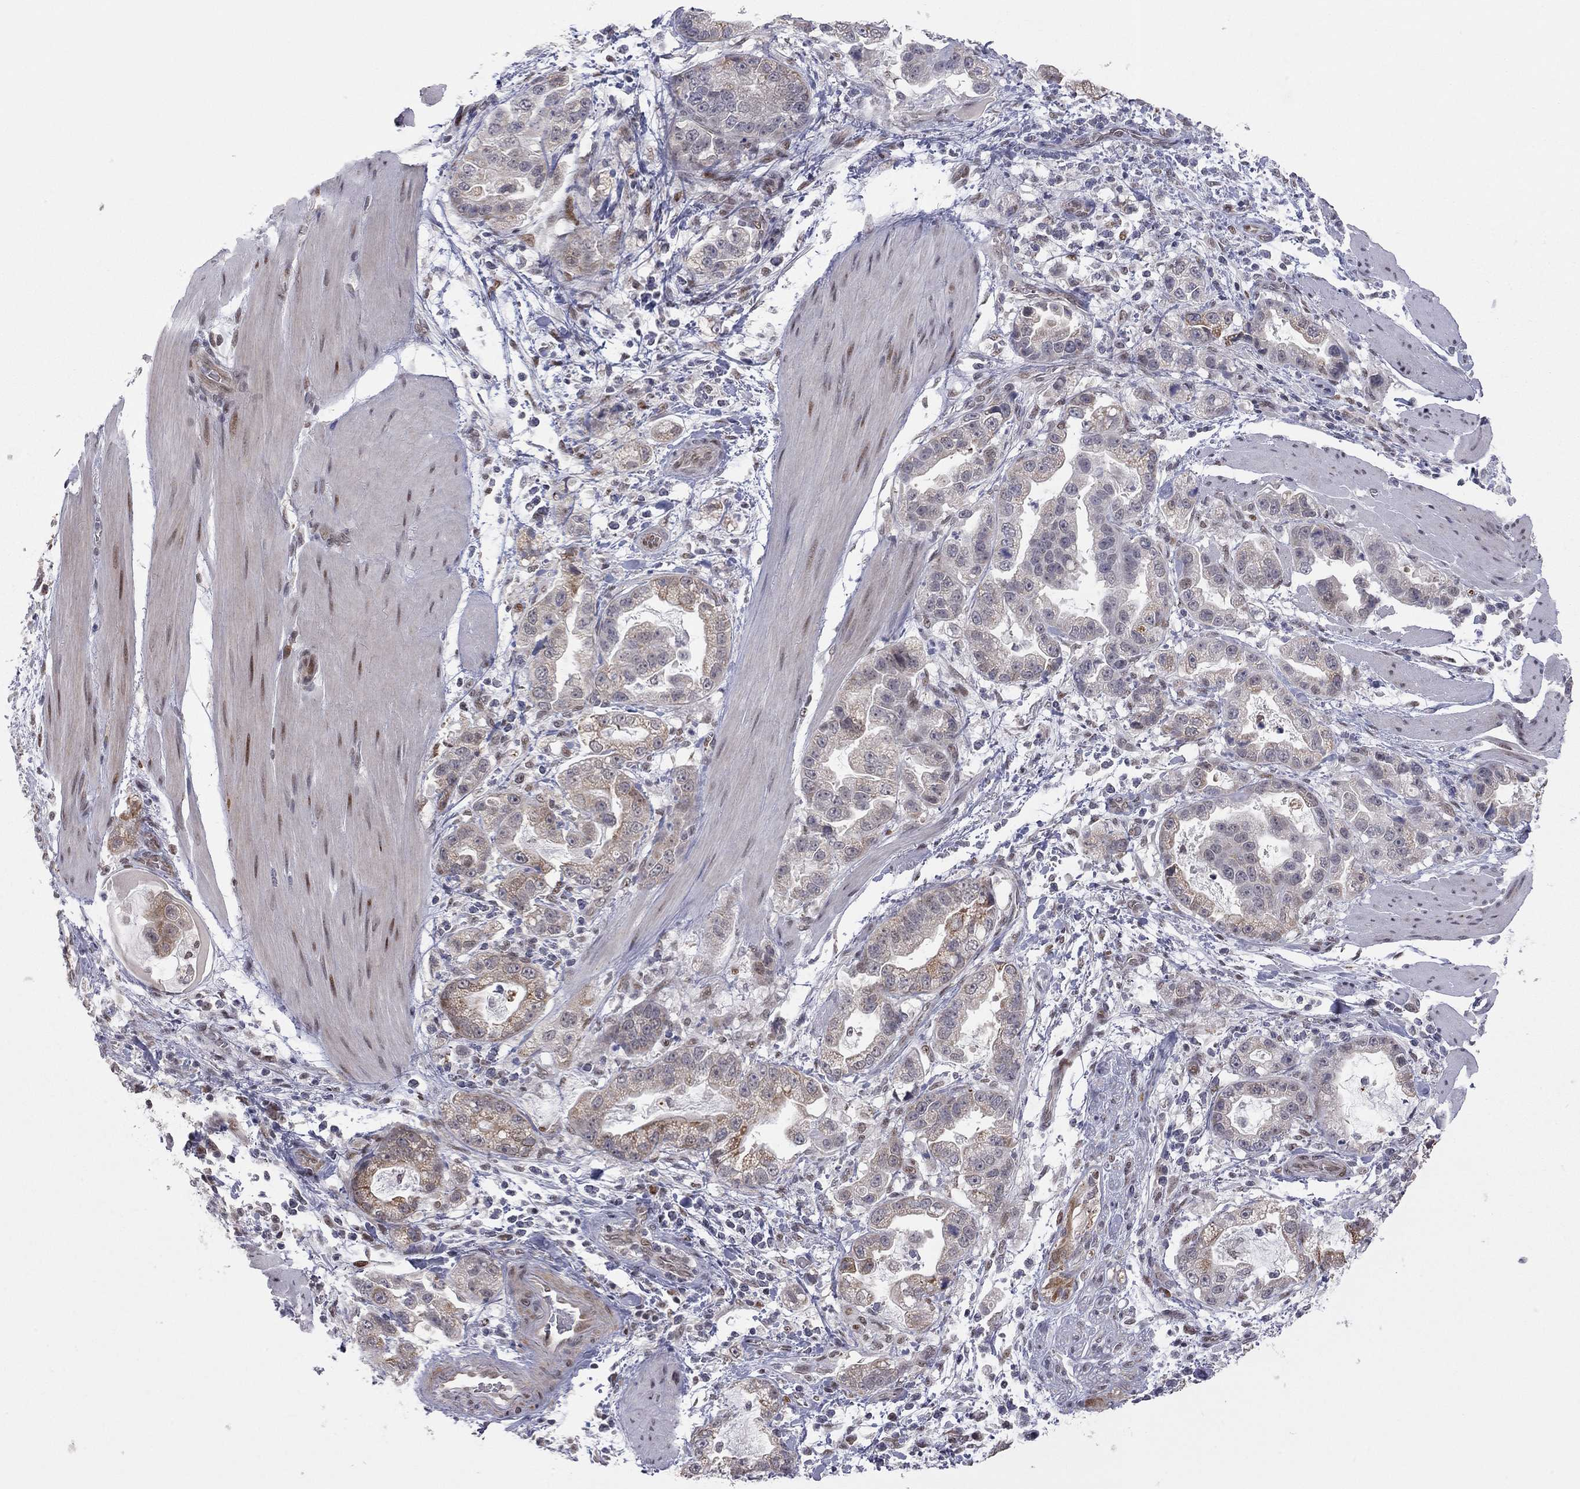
{"staining": {"intensity": "moderate", "quantity": "<25%", "location": "cytoplasmic/membranous"}, "tissue": "stomach cancer", "cell_type": "Tumor cells", "image_type": "cancer", "snomed": [{"axis": "morphology", "description": "Adenocarcinoma, NOS"}, {"axis": "topography", "description": "Stomach"}], "caption": "Stomach cancer (adenocarcinoma) stained for a protein demonstrates moderate cytoplasmic/membranous positivity in tumor cells.", "gene": "MC3R", "patient": {"sex": "male", "age": 59}}